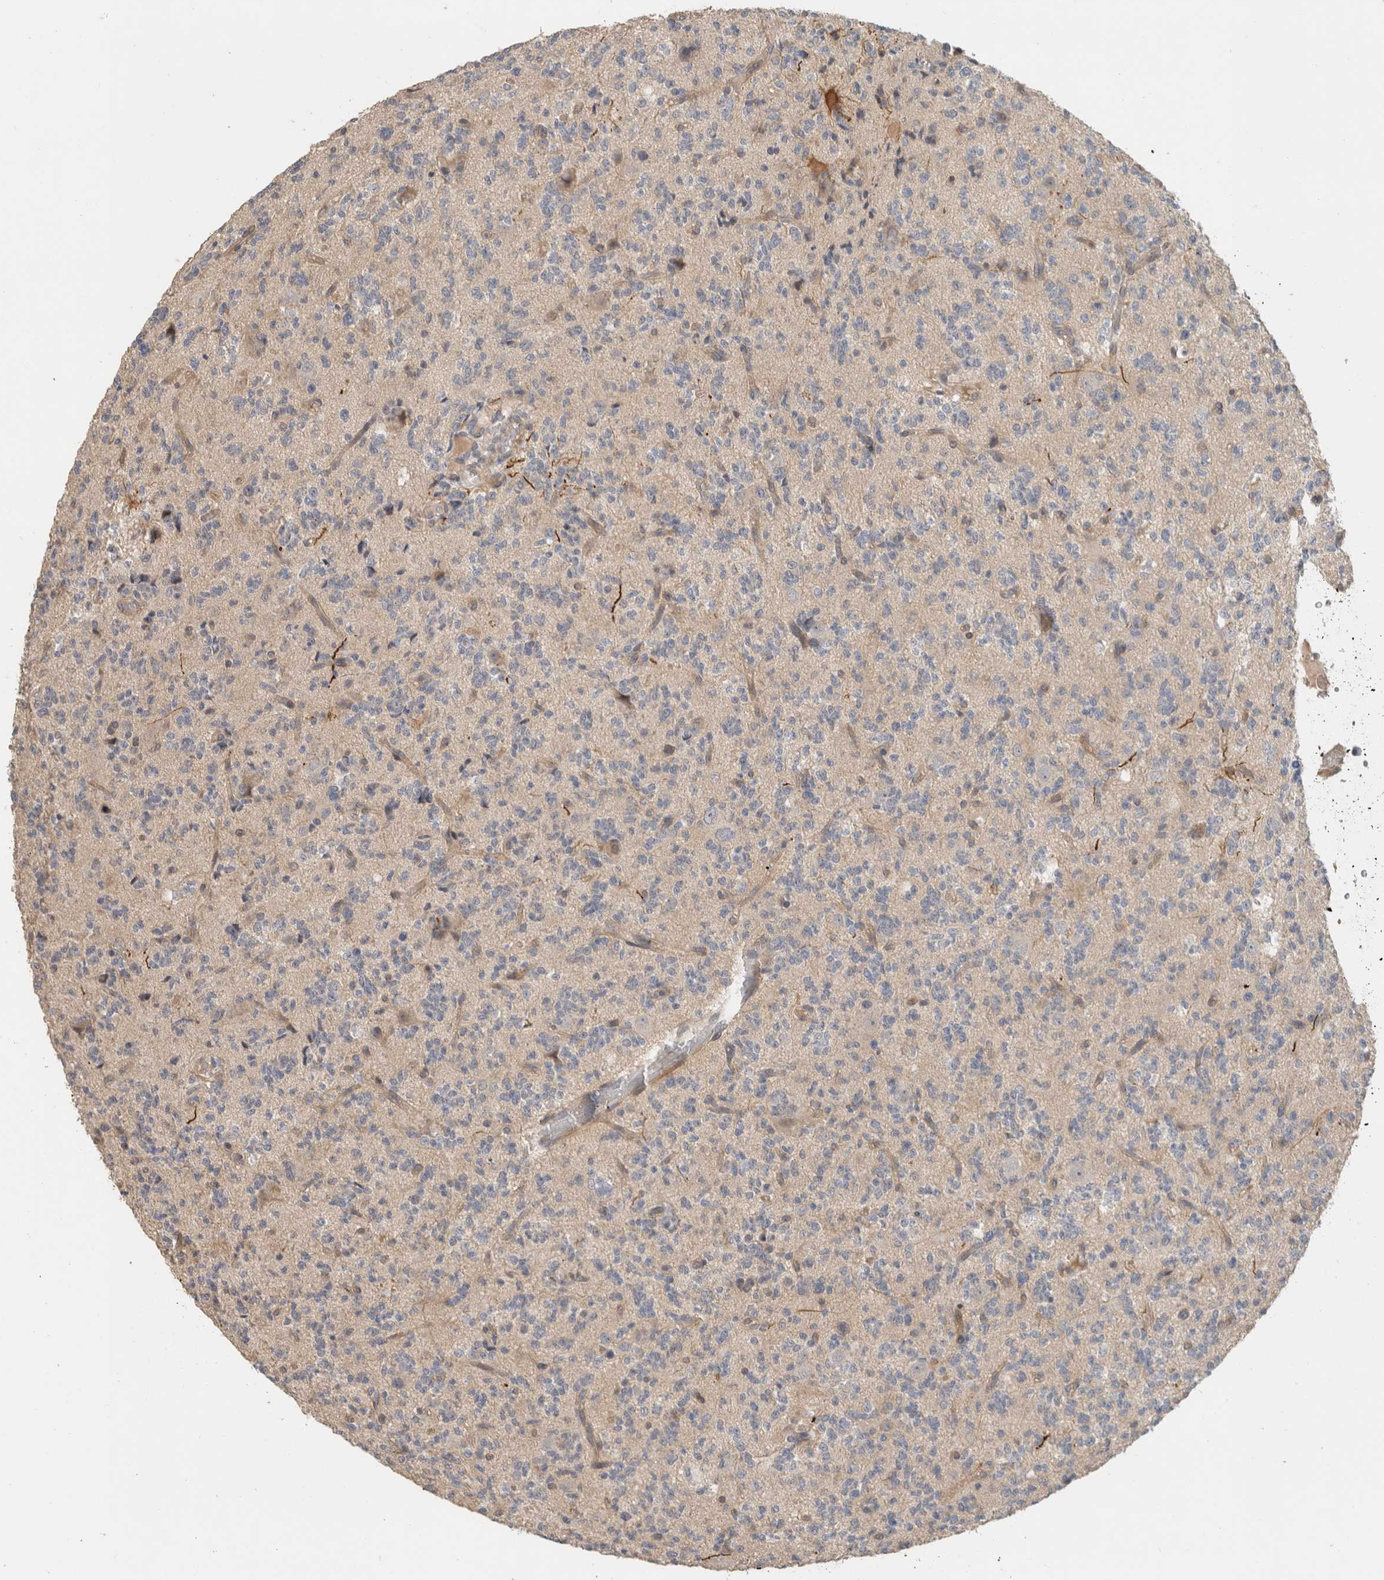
{"staining": {"intensity": "negative", "quantity": "none", "location": "none"}, "tissue": "glioma", "cell_type": "Tumor cells", "image_type": "cancer", "snomed": [{"axis": "morphology", "description": "Glioma, malignant, High grade"}, {"axis": "topography", "description": "Brain"}], "caption": "IHC image of human glioma stained for a protein (brown), which demonstrates no positivity in tumor cells.", "gene": "ERCC6L2", "patient": {"sex": "female", "age": 62}}